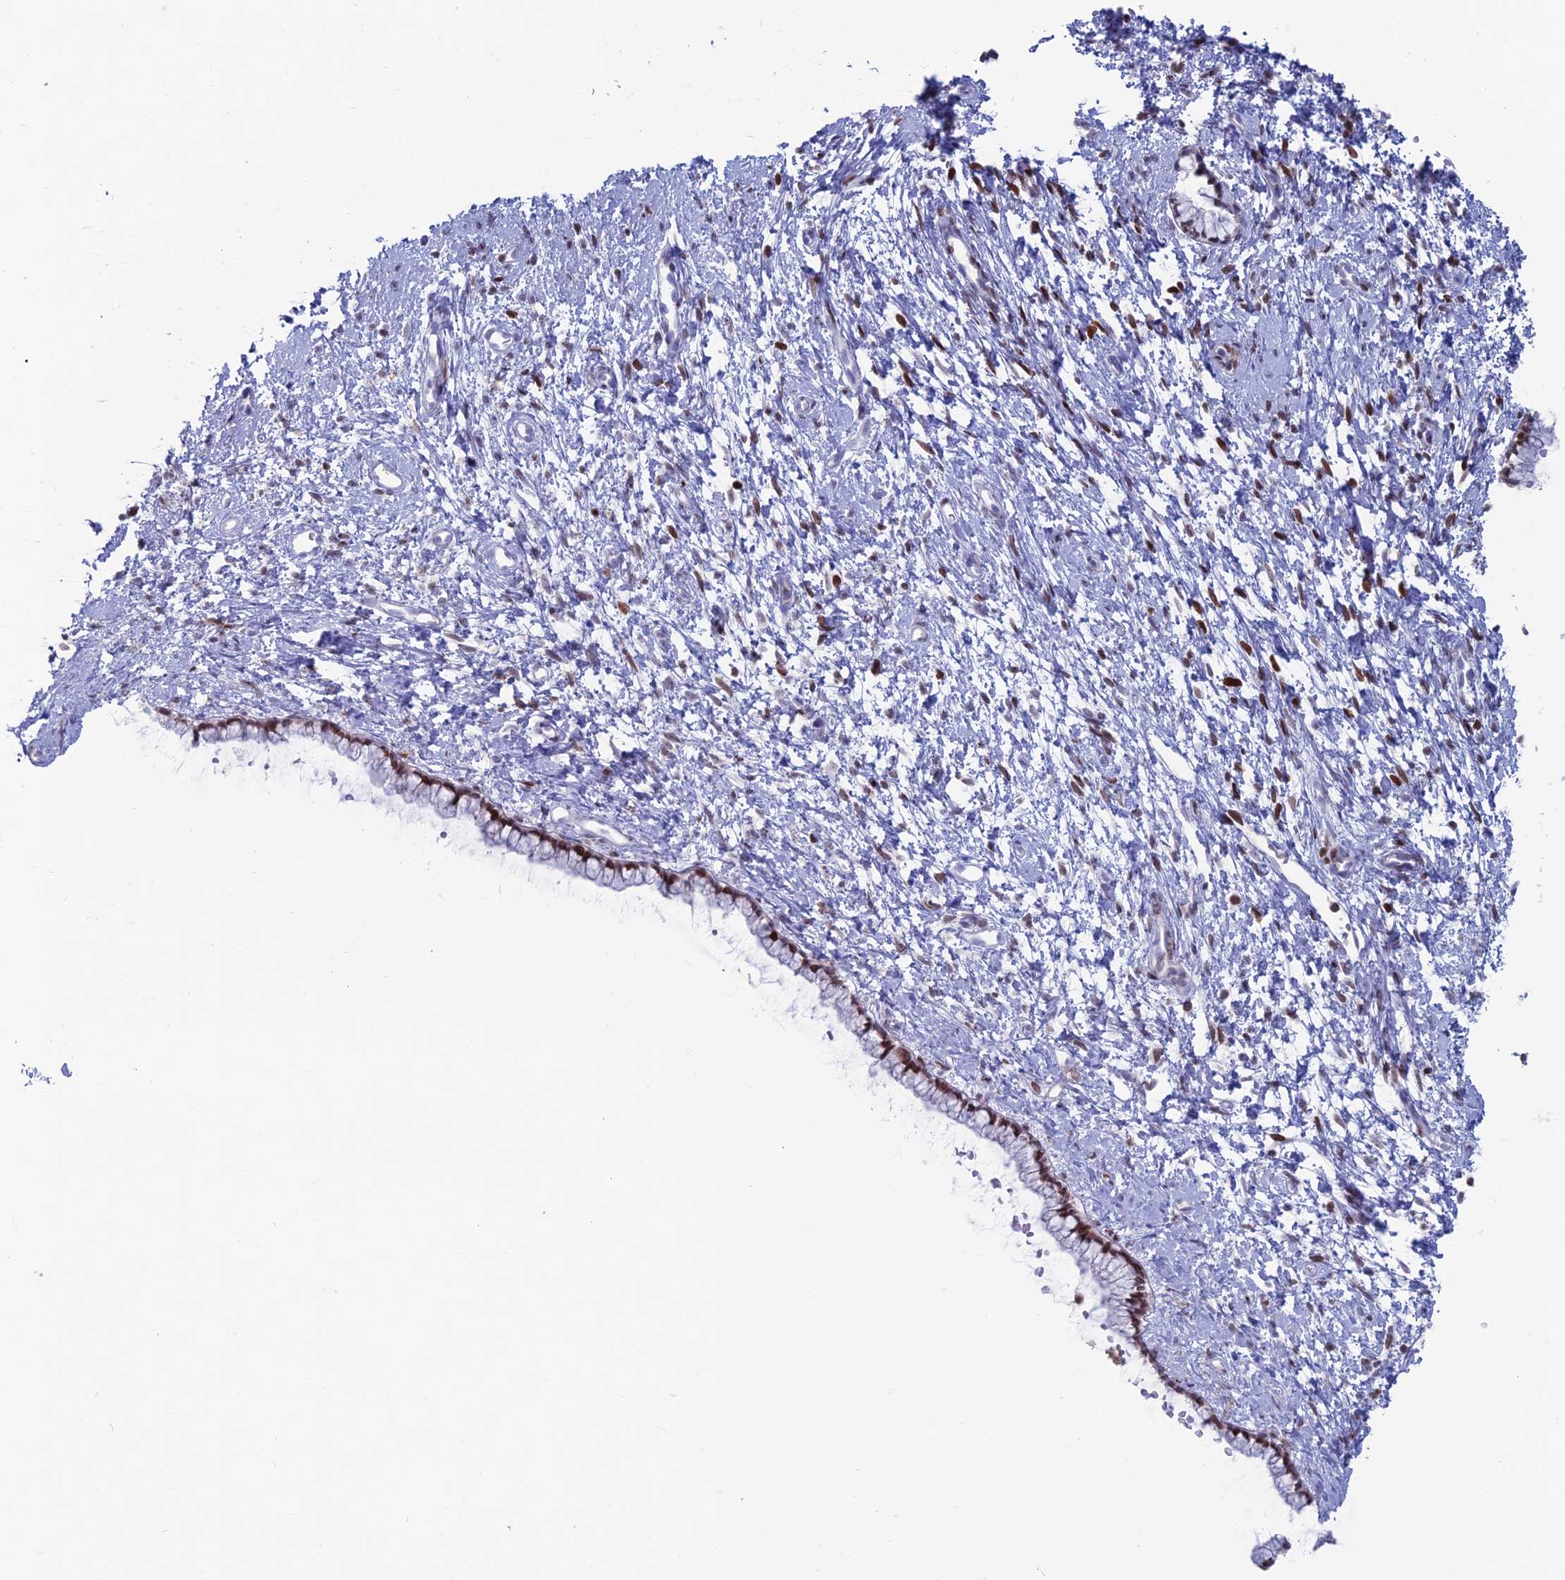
{"staining": {"intensity": "moderate", "quantity": "<25%", "location": "nuclear"}, "tissue": "cervix", "cell_type": "Glandular cells", "image_type": "normal", "snomed": [{"axis": "morphology", "description": "Normal tissue, NOS"}, {"axis": "topography", "description": "Cervix"}], "caption": "Immunohistochemical staining of benign cervix displays <25% levels of moderate nuclear protein positivity in about <25% of glandular cells. The protein is shown in brown color, while the nuclei are stained blue.", "gene": "CERS6", "patient": {"sex": "female", "age": 57}}